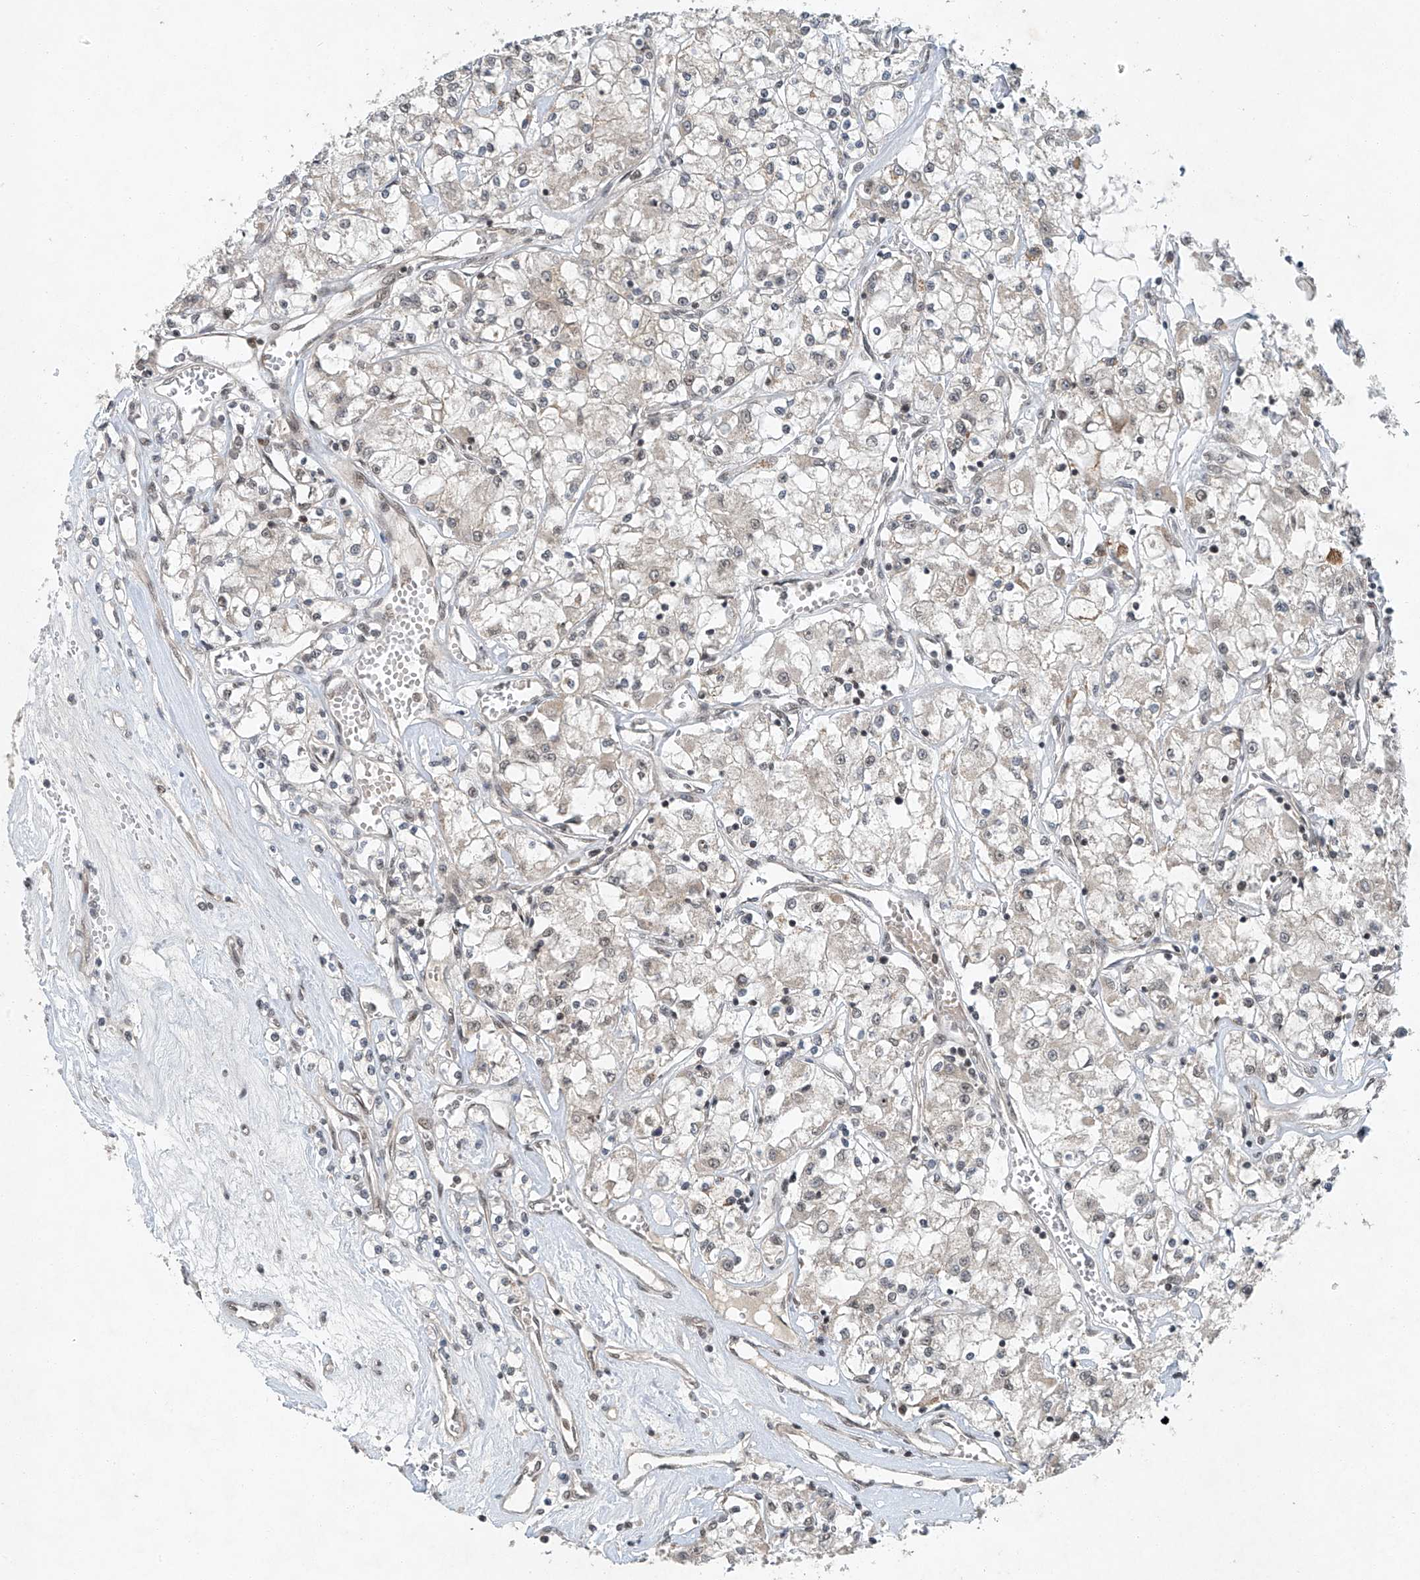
{"staining": {"intensity": "weak", "quantity": "25%-75%", "location": "cytoplasmic/membranous"}, "tissue": "renal cancer", "cell_type": "Tumor cells", "image_type": "cancer", "snomed": [{"axis": "morphology", "description": "Adenocarcinoma, NOS"}, {"axis": "topography", "description": "Kidney"}], "caption": "Immunohistochemical staining of human adenocarcinoma (renal) exhibits weak cytoplasmic/membranous protein expression in approximately 25%-75% of tumor cells. (Stains: DAB (3,3'-diaminobenzidine) in brown, nuclei in blue, Microscopy: brightfield microscopy at high magnification).", "gene": "TAF8", "patient": {"sex": "female", "age": 59}}